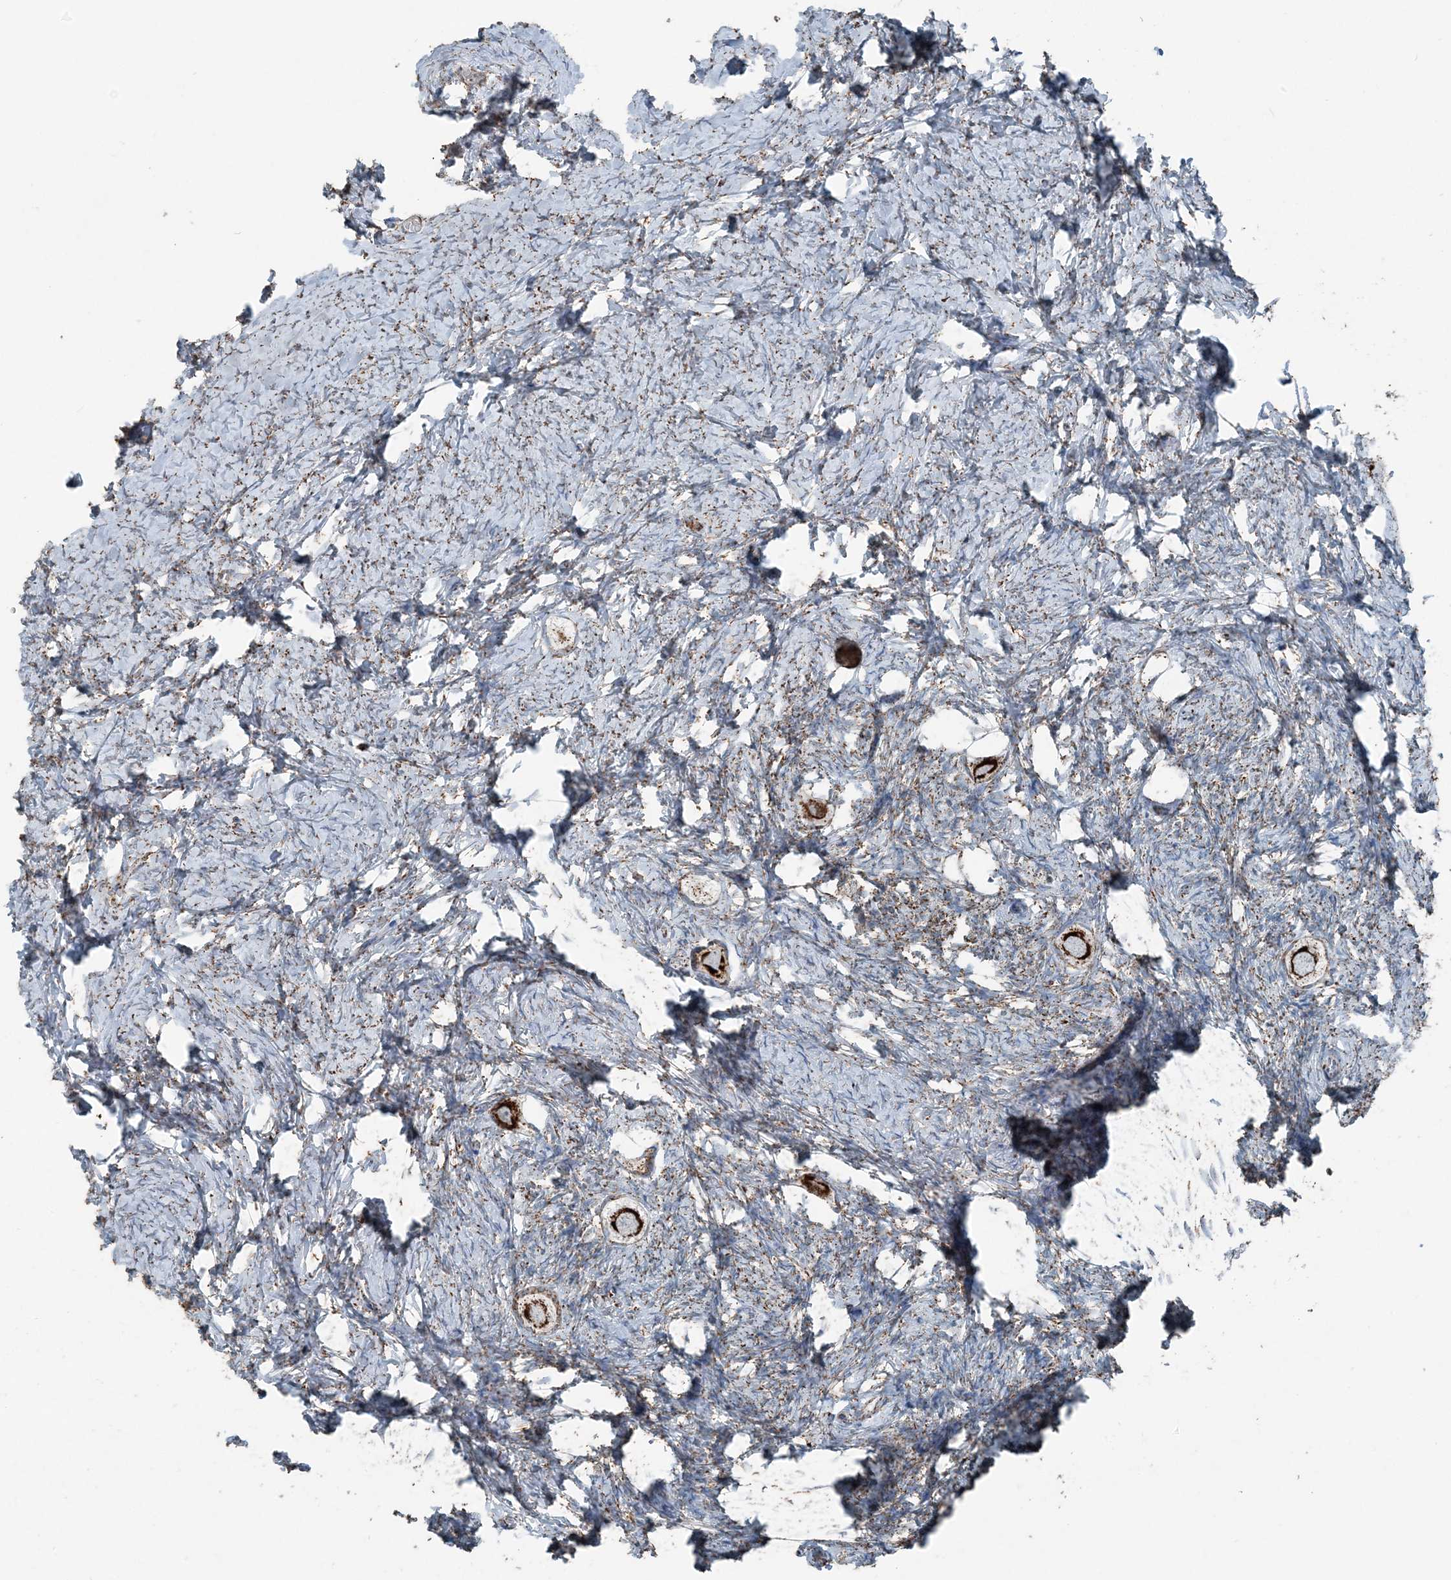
{"staining": {"intensity": "strong", "quantity": ">75%", "location": "cytoplasmic/membranous"}, "tissue": "ovary", "cell_type": "Follicle cells", "image_type": "normal", "snomed": [{"axis": "morphology", "description": "Normal tissue, NOS"}, {"axis": "topography", "description": "Ovary"}], "caption": "A micrograph showing strong cytoplasmic/membranous expression in about >75% of follicle cells in benign ovary, as visualized by brown immunohistochemical staining.", "gene": "SUCLG1", "patient": {"sex": "female", "age": 27}}